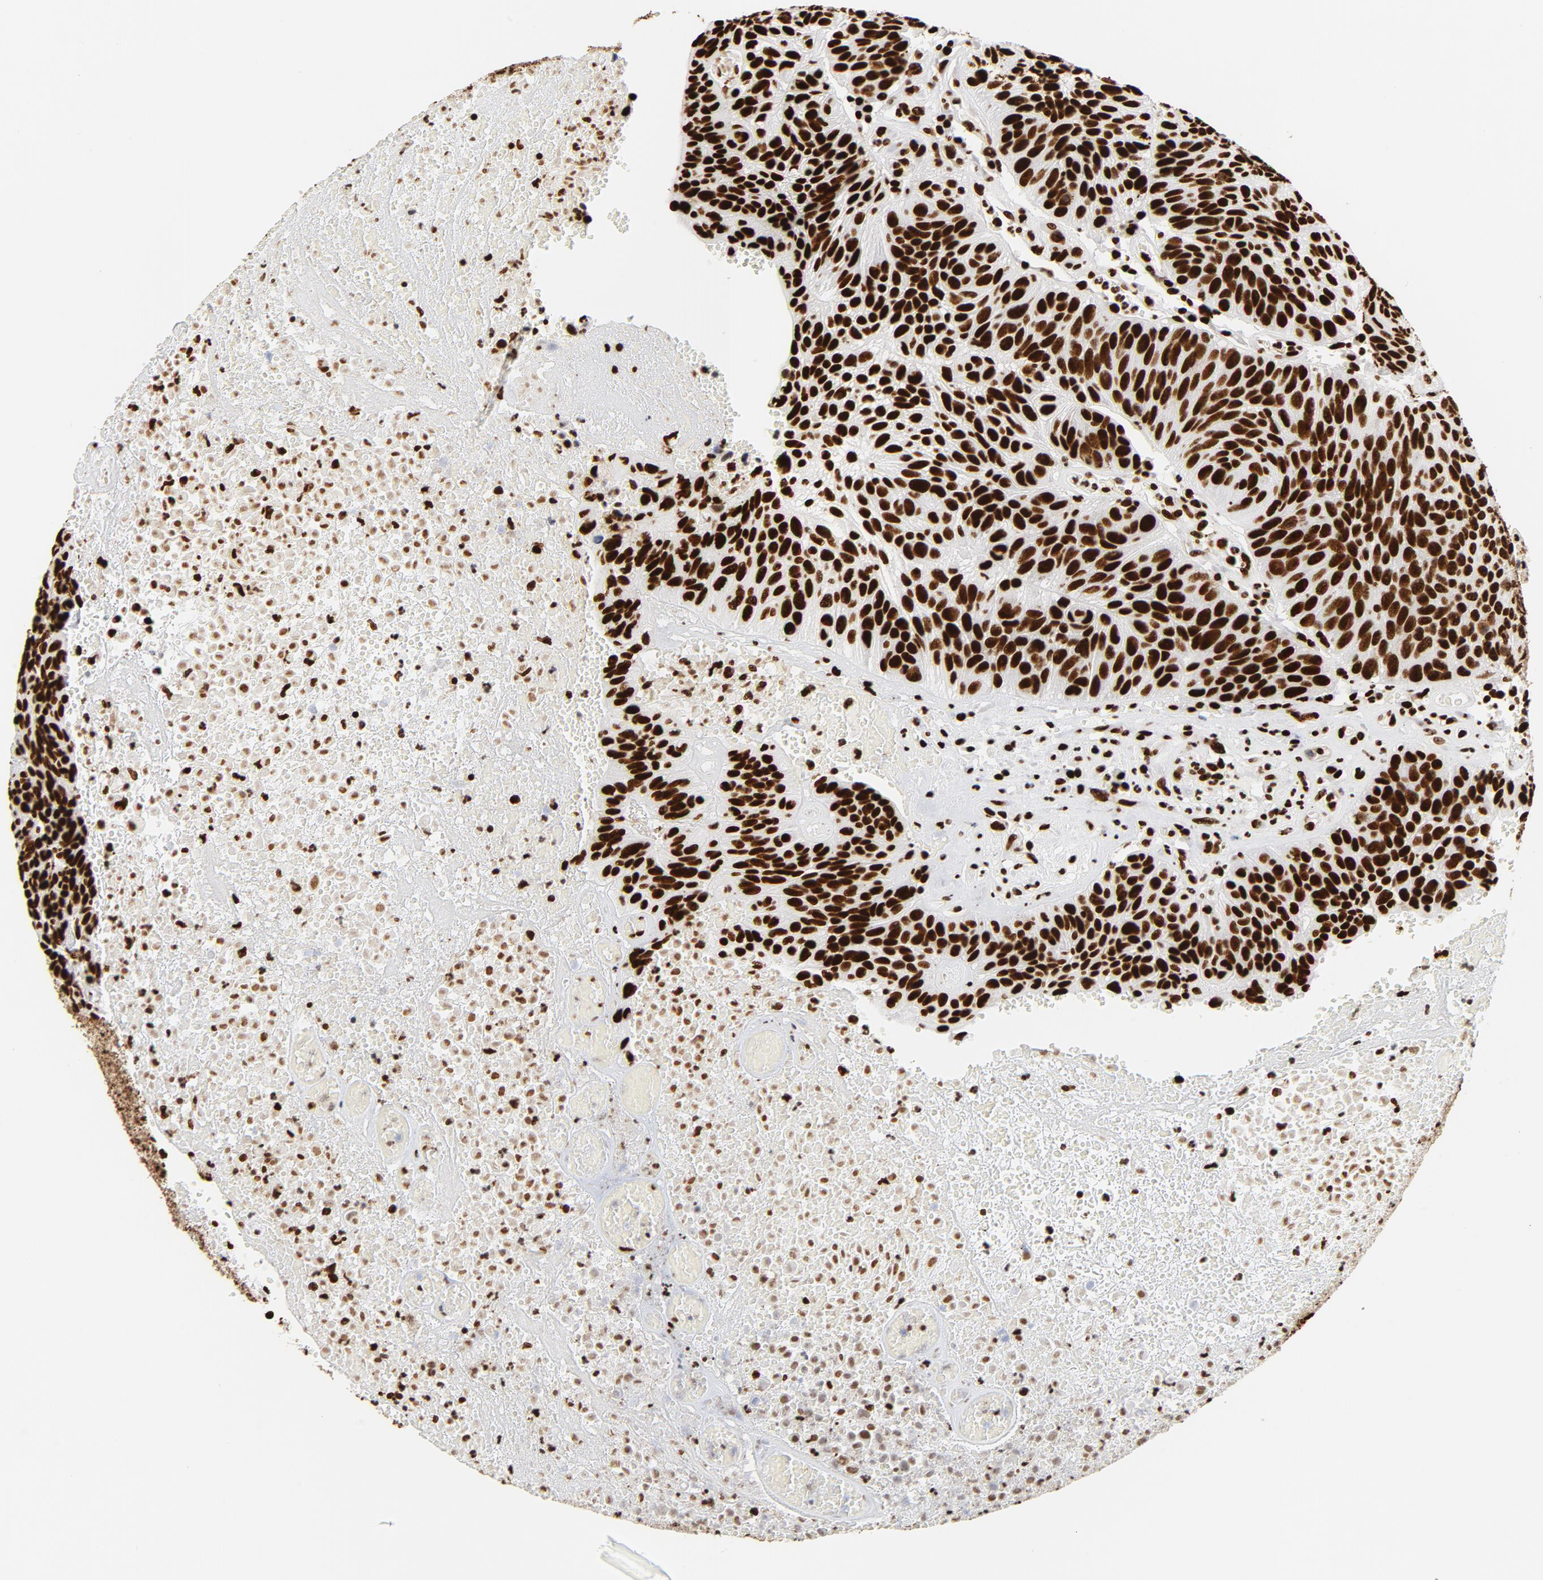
{"staining": {"intensity": "strong", "quantity": ">75%", "location": "nuclear"}, "tissue": "urothelial cancer", "cell_type": "Tumor cells", "image_type": "cancer", "snomed": [{"axis": "morphology", "description": "Urothelial carcinoma, High grade"}, {"axis": "topography", "description": "Urinary bladder"}], "caption": "The image demonstrates a brown stain indicating the presence of a protein in the nuclear of tumor cells in urothelial carcinoma (high-grade).", "gene": "XRCC6", "patient": {"sex": "male", "age": 66}}